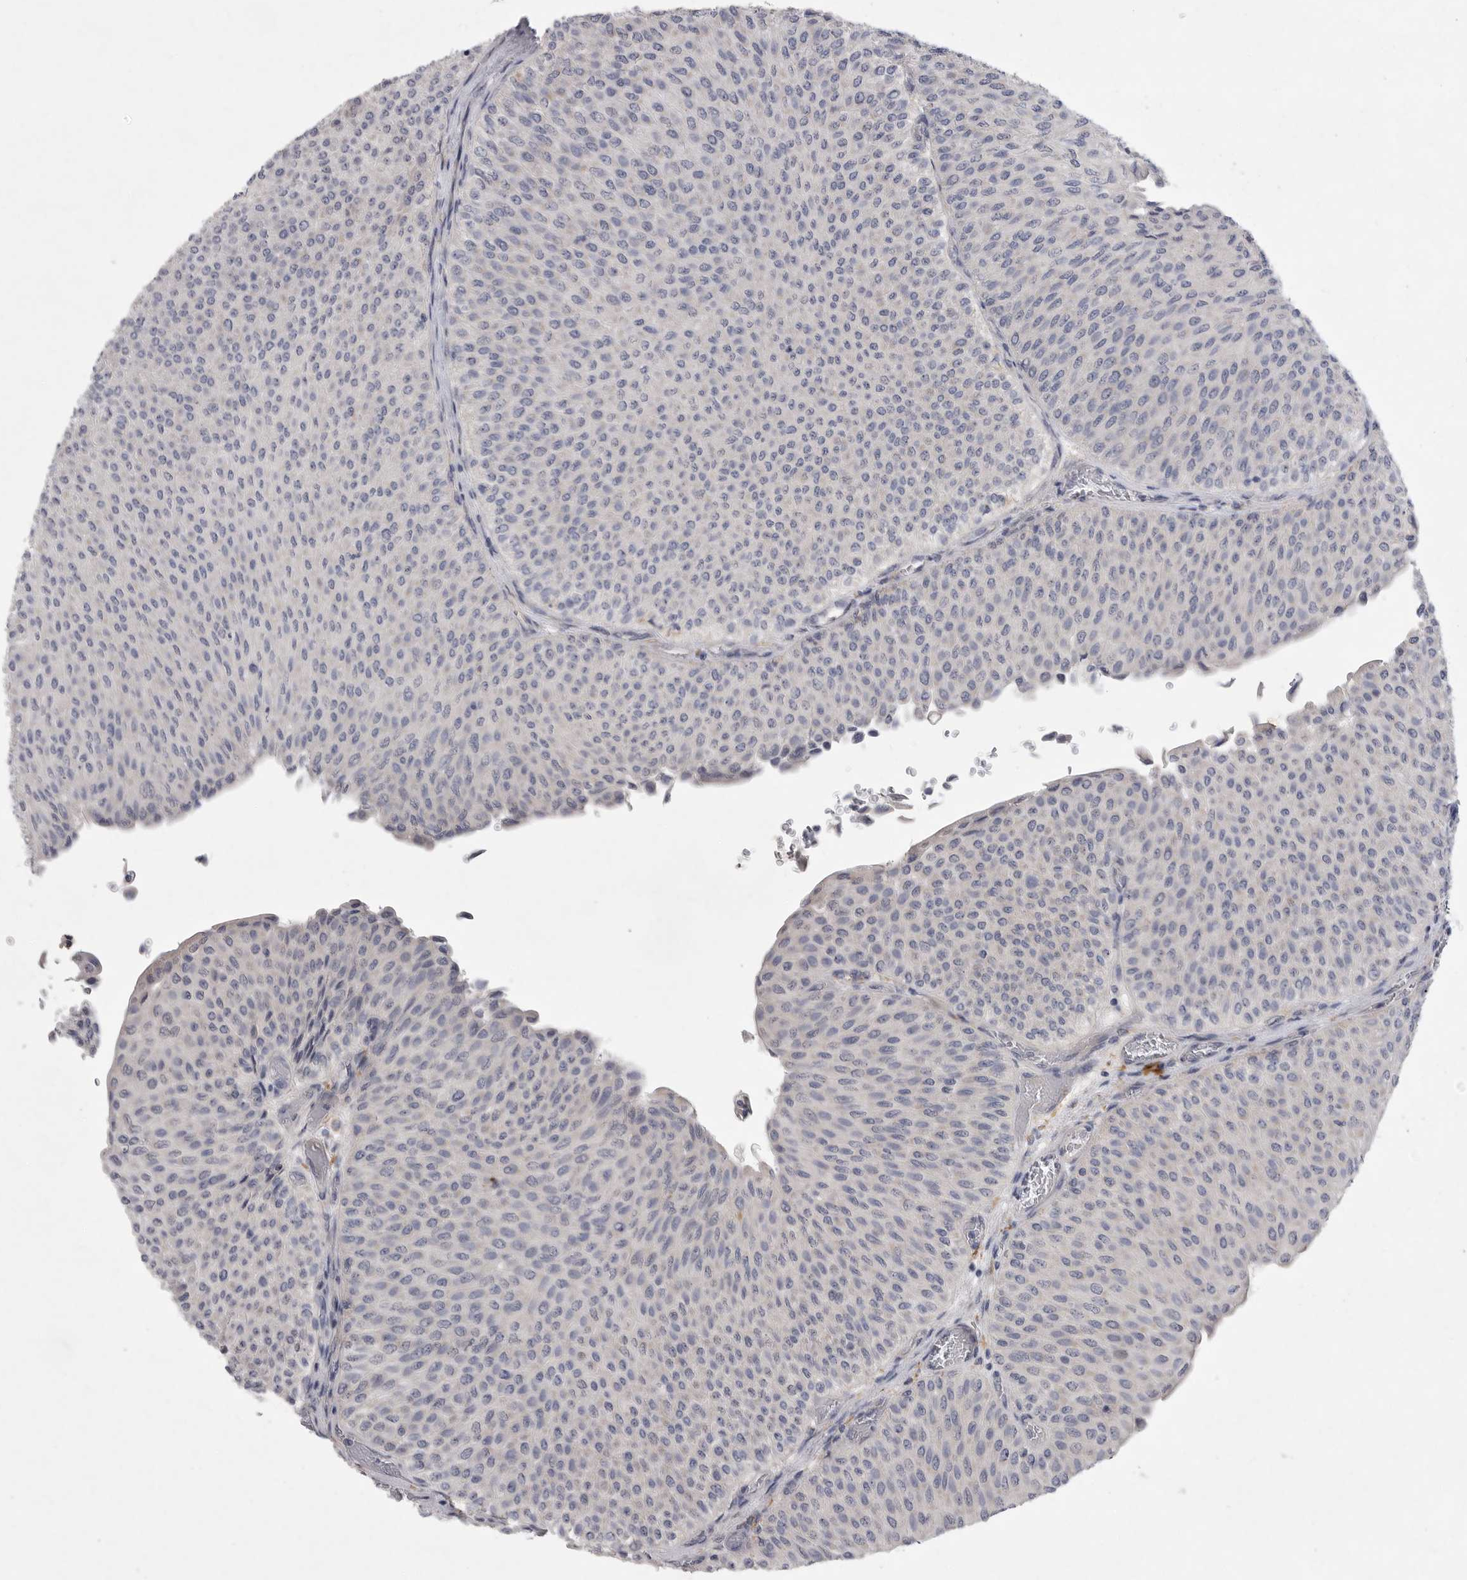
{"staining": {"intensity": "negative", "quantity": "none", "location": "none"}, "tissue": "urothelial cancer", "cell_type": "Tumor cells", "image_type": "cancer", "snomed": [{"axis": "morphology", "description": "Urothelial carcinoma, Low grade"}, {"axis": "topography", "description": "Urinary bladder"}], "caption": "This is an immunohistochemistry photomicrograph of urothelial carcinoma (low-grade). There is no positivity in tumor cells.", "gene": "EDEM3", "patient": {"sex": "male", "age": 78}}